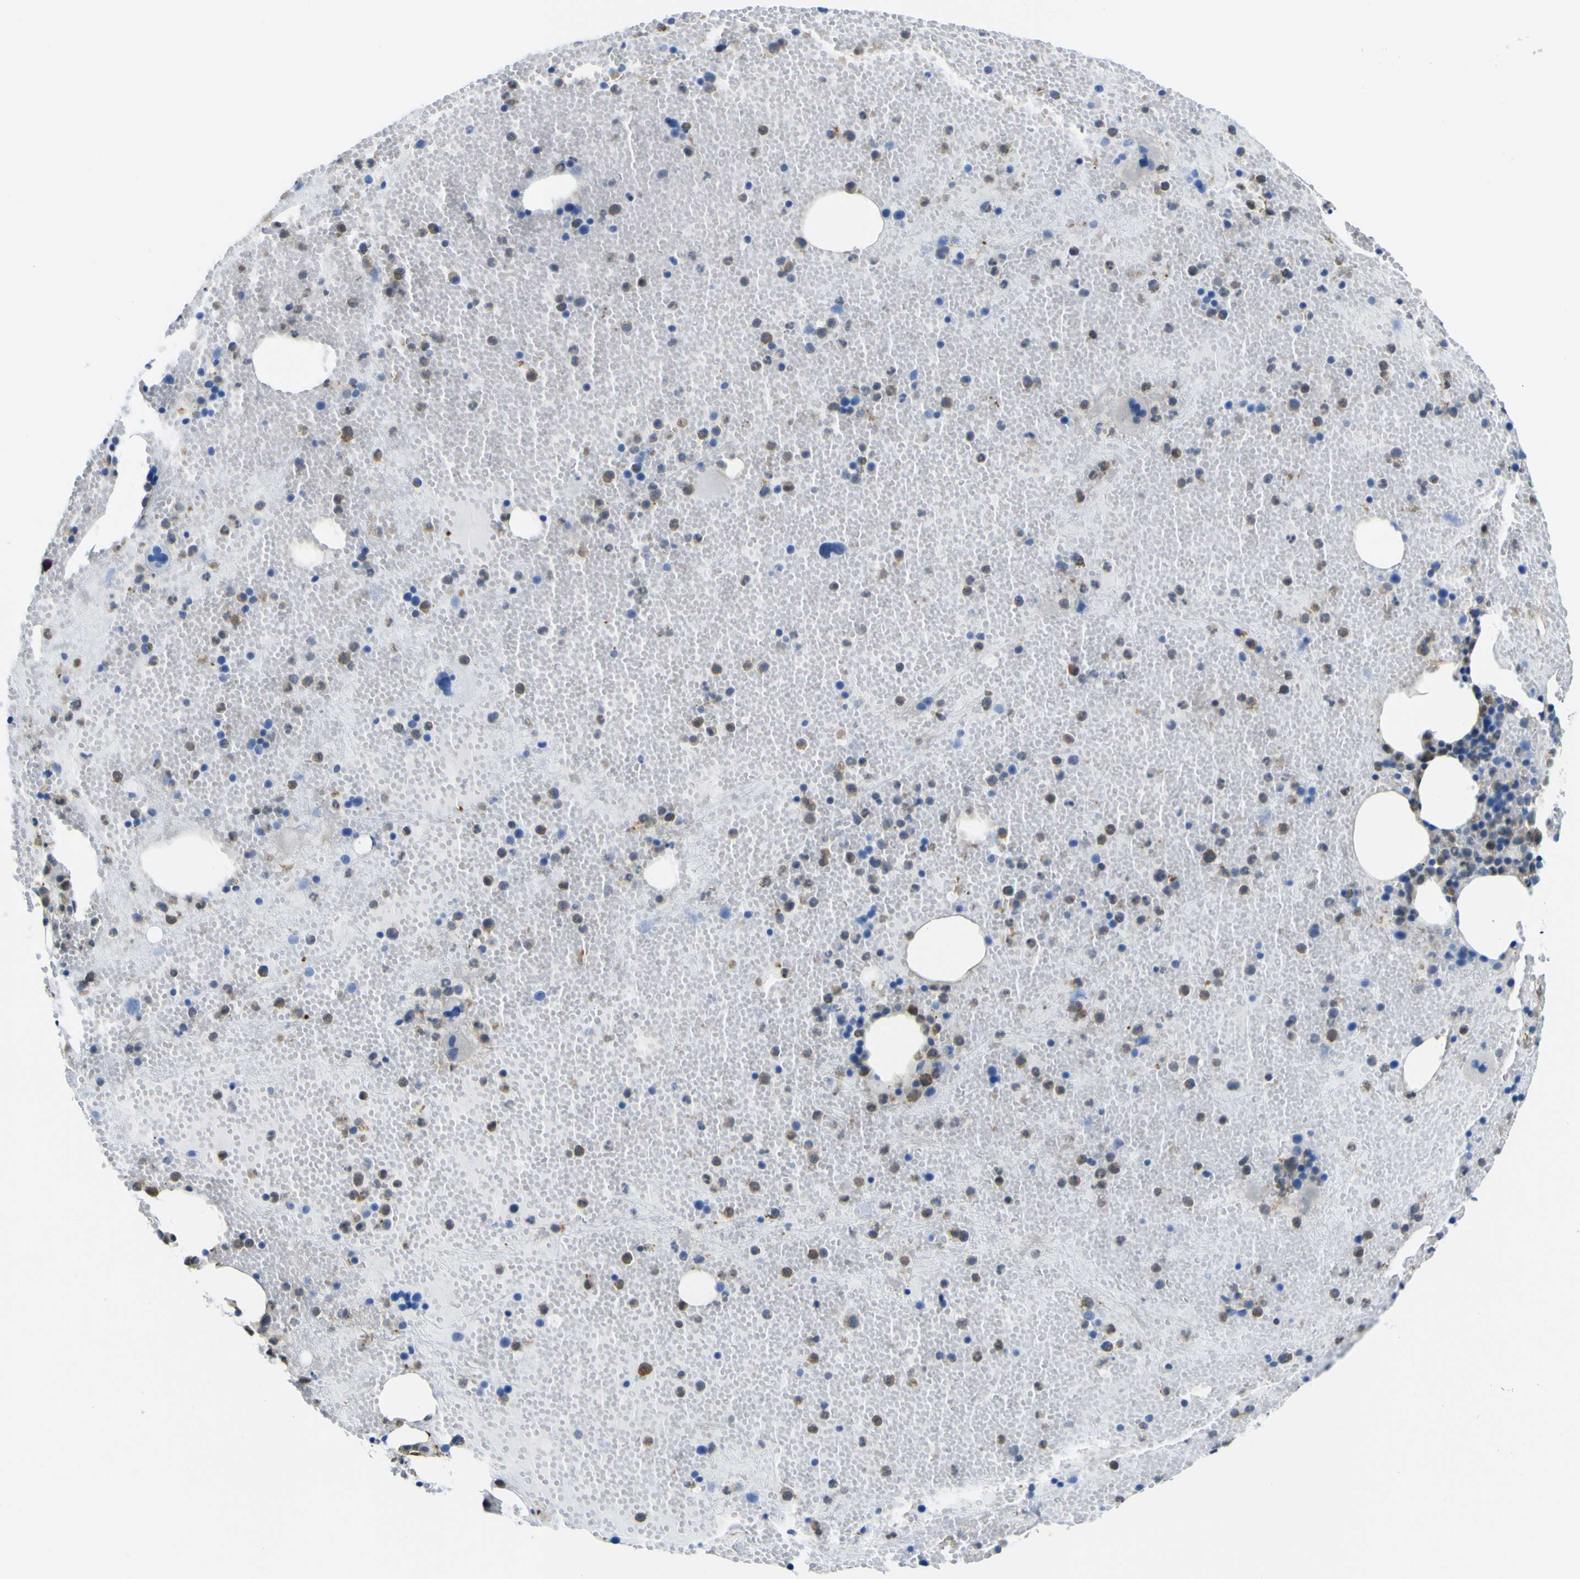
{"staining": {"intensity": "moderate", "quantity": ">75%", "location": "cytoplasmic/membranous"}, "tissue": "bone marrow", "cell_type": "Hematopoietic cells", "image_type": "normal", "snomed": [{"axis": "morphology", "description": "Normal tissue, NOS"}, {"axis": "morphology", "description": "Inflammation, NOS"}, {"axis": "topography", "description": "Bone marrow"}], "caption": "A histopathology image showing moderate cytoplasmic/membranous expression in approximately >75% of hematopoietic cells in unremarkable bone marrow, as visualized by brown immunohistochemical staining.", "gene": "ABHD3", "patient": {"sex": "male", "age": 43}}